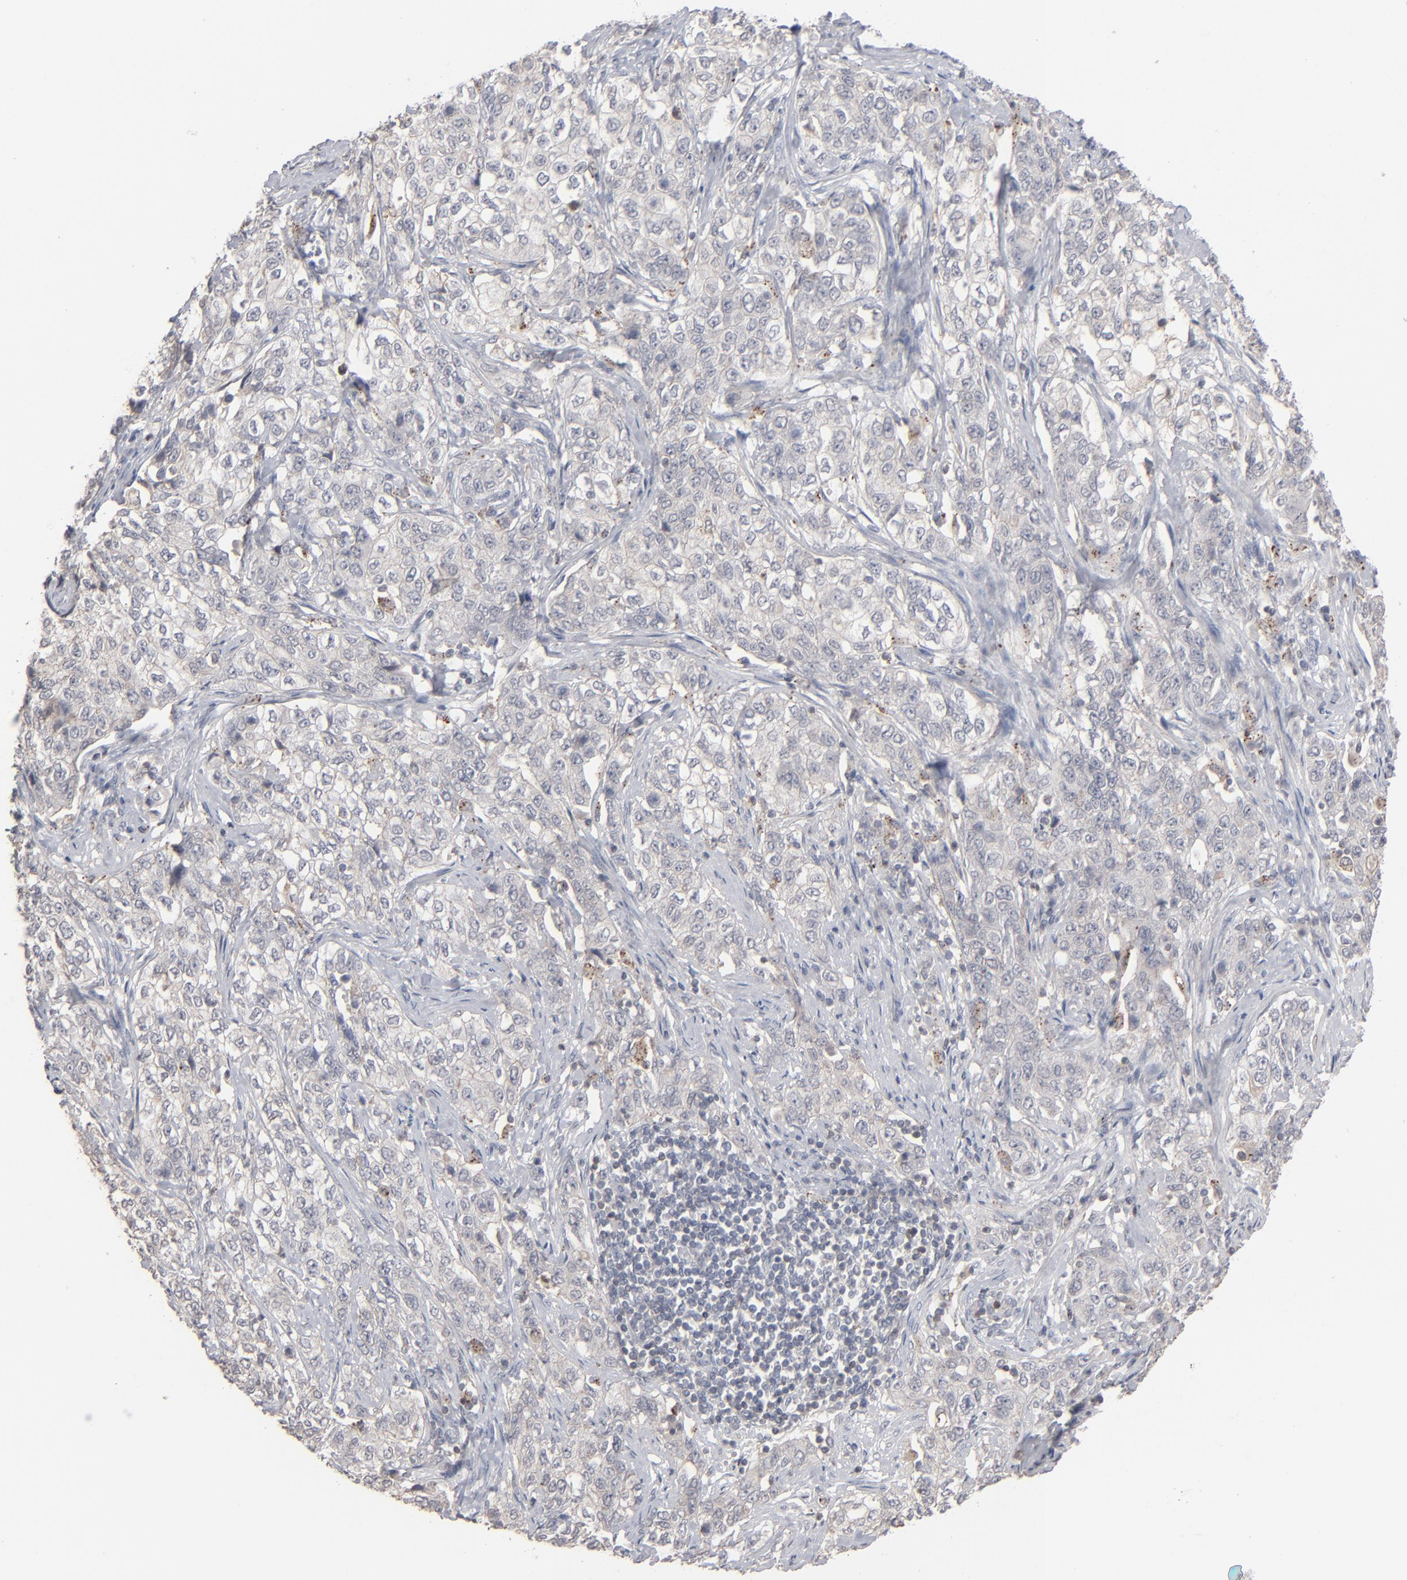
{"staining": {"intensity": "weak", "quantity": "<25%", "location": "cytoplasmic/membranous"}, "tissue": "stomach cancer", "cell_type": "Tumor cells", "image_type": "cancer", "snomed": [{"axis": "morphology", "description": "Adenocarcinoma, NOS"}, {"axis": "topography", "description": "Stomach"}], "caption": "This is an immunohistochemistry (IHC) image of human stomach cancer. There is no positivity in tumor cells.", "gene": "STAT4", "patient": {"sex": "male", "age": 48}}